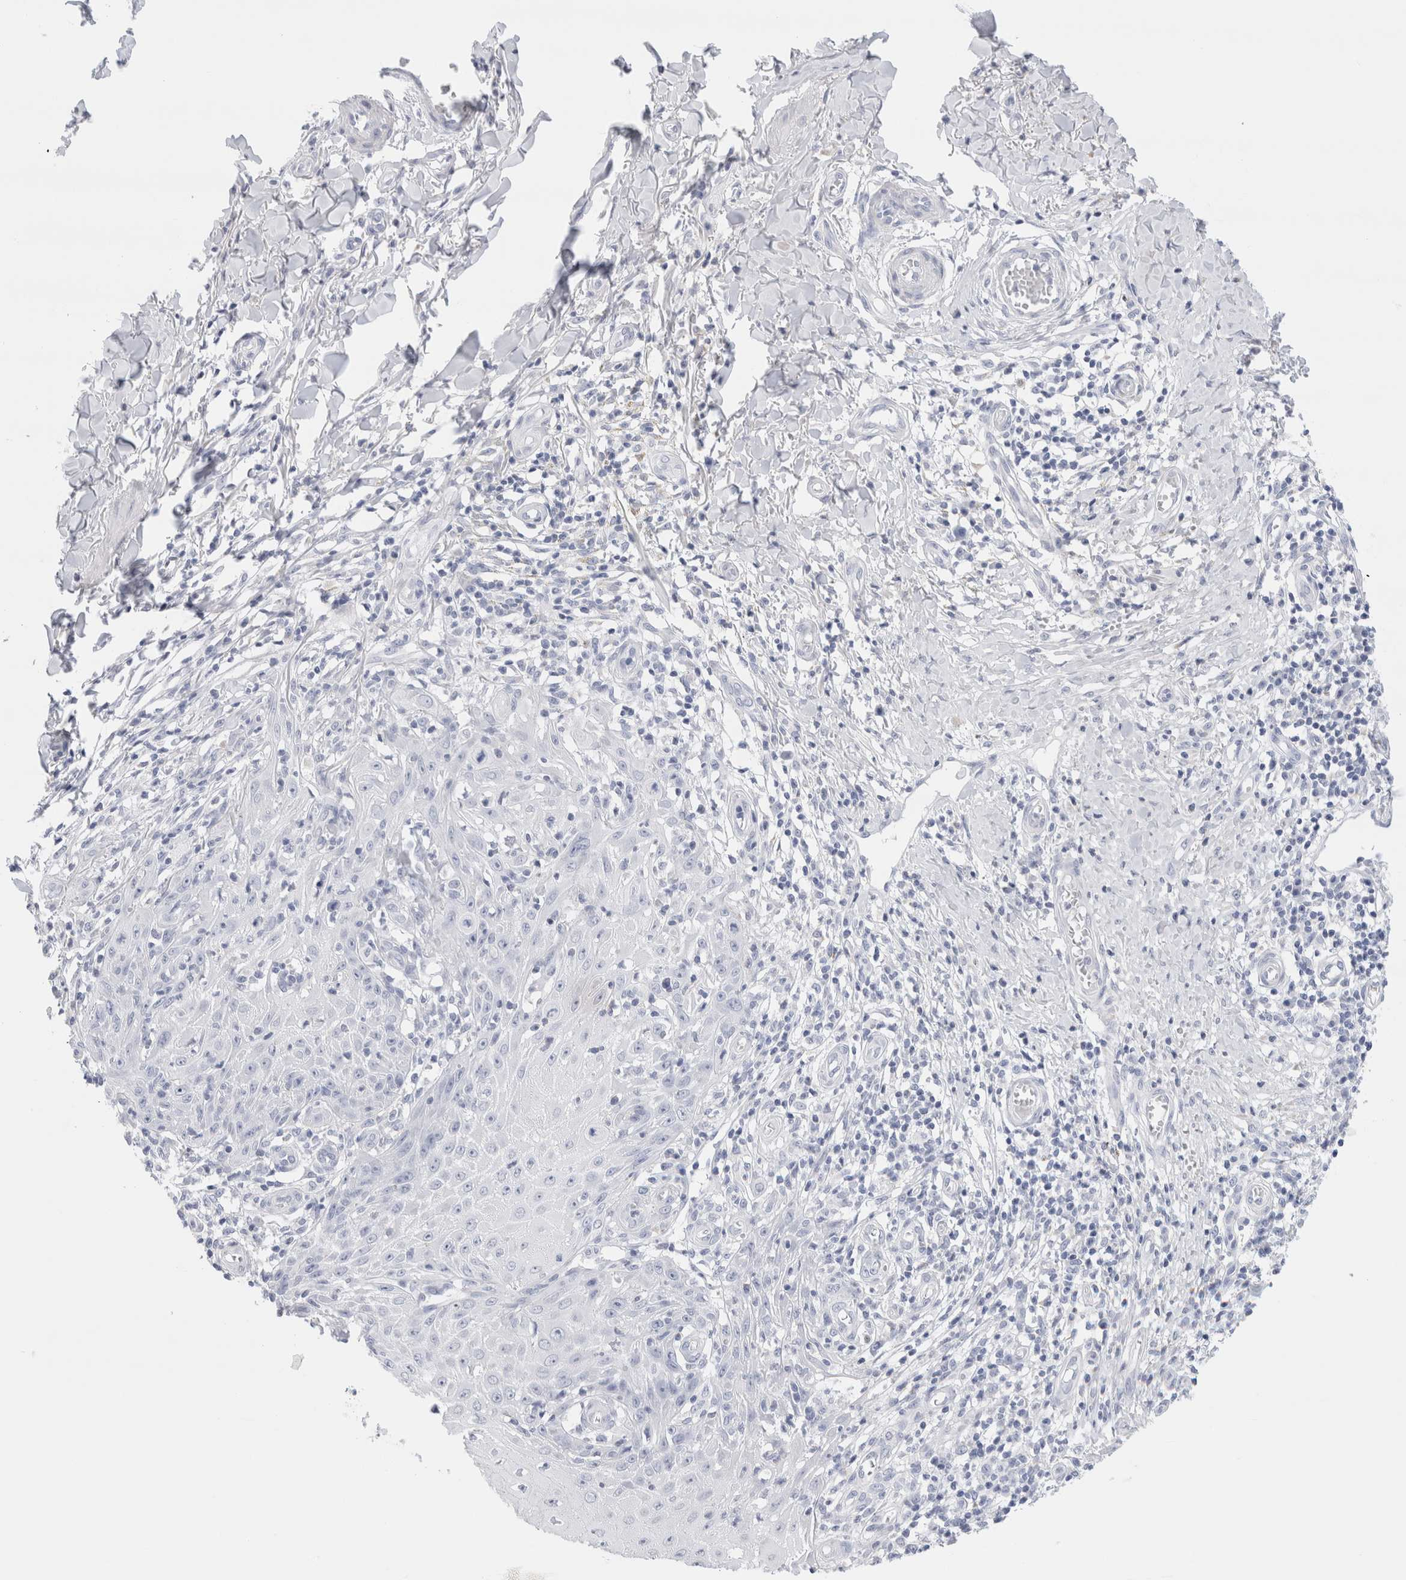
{"staining": {"intensity": "negative", "quantity": "none", "location": "none"}, "tissue": "skin cancer", "cell_type": "Tumor cells", "image_type": "cancer", "snomed": [{"axis": "morphology", "description": "Squamous cell carcinoma, NOS"}, {"axis": "topography", "description": "Skin"}], "caption": "An IHC micrograph of skin cancer (squamous cell carcinoma) is shown. There is no staining in tumor cells of skin cancer (squamous cell carcinoma). (DAB IHC, high magnification).", "gene": "ECHDC2", "patient": {"sex": "female", "age": 73}}